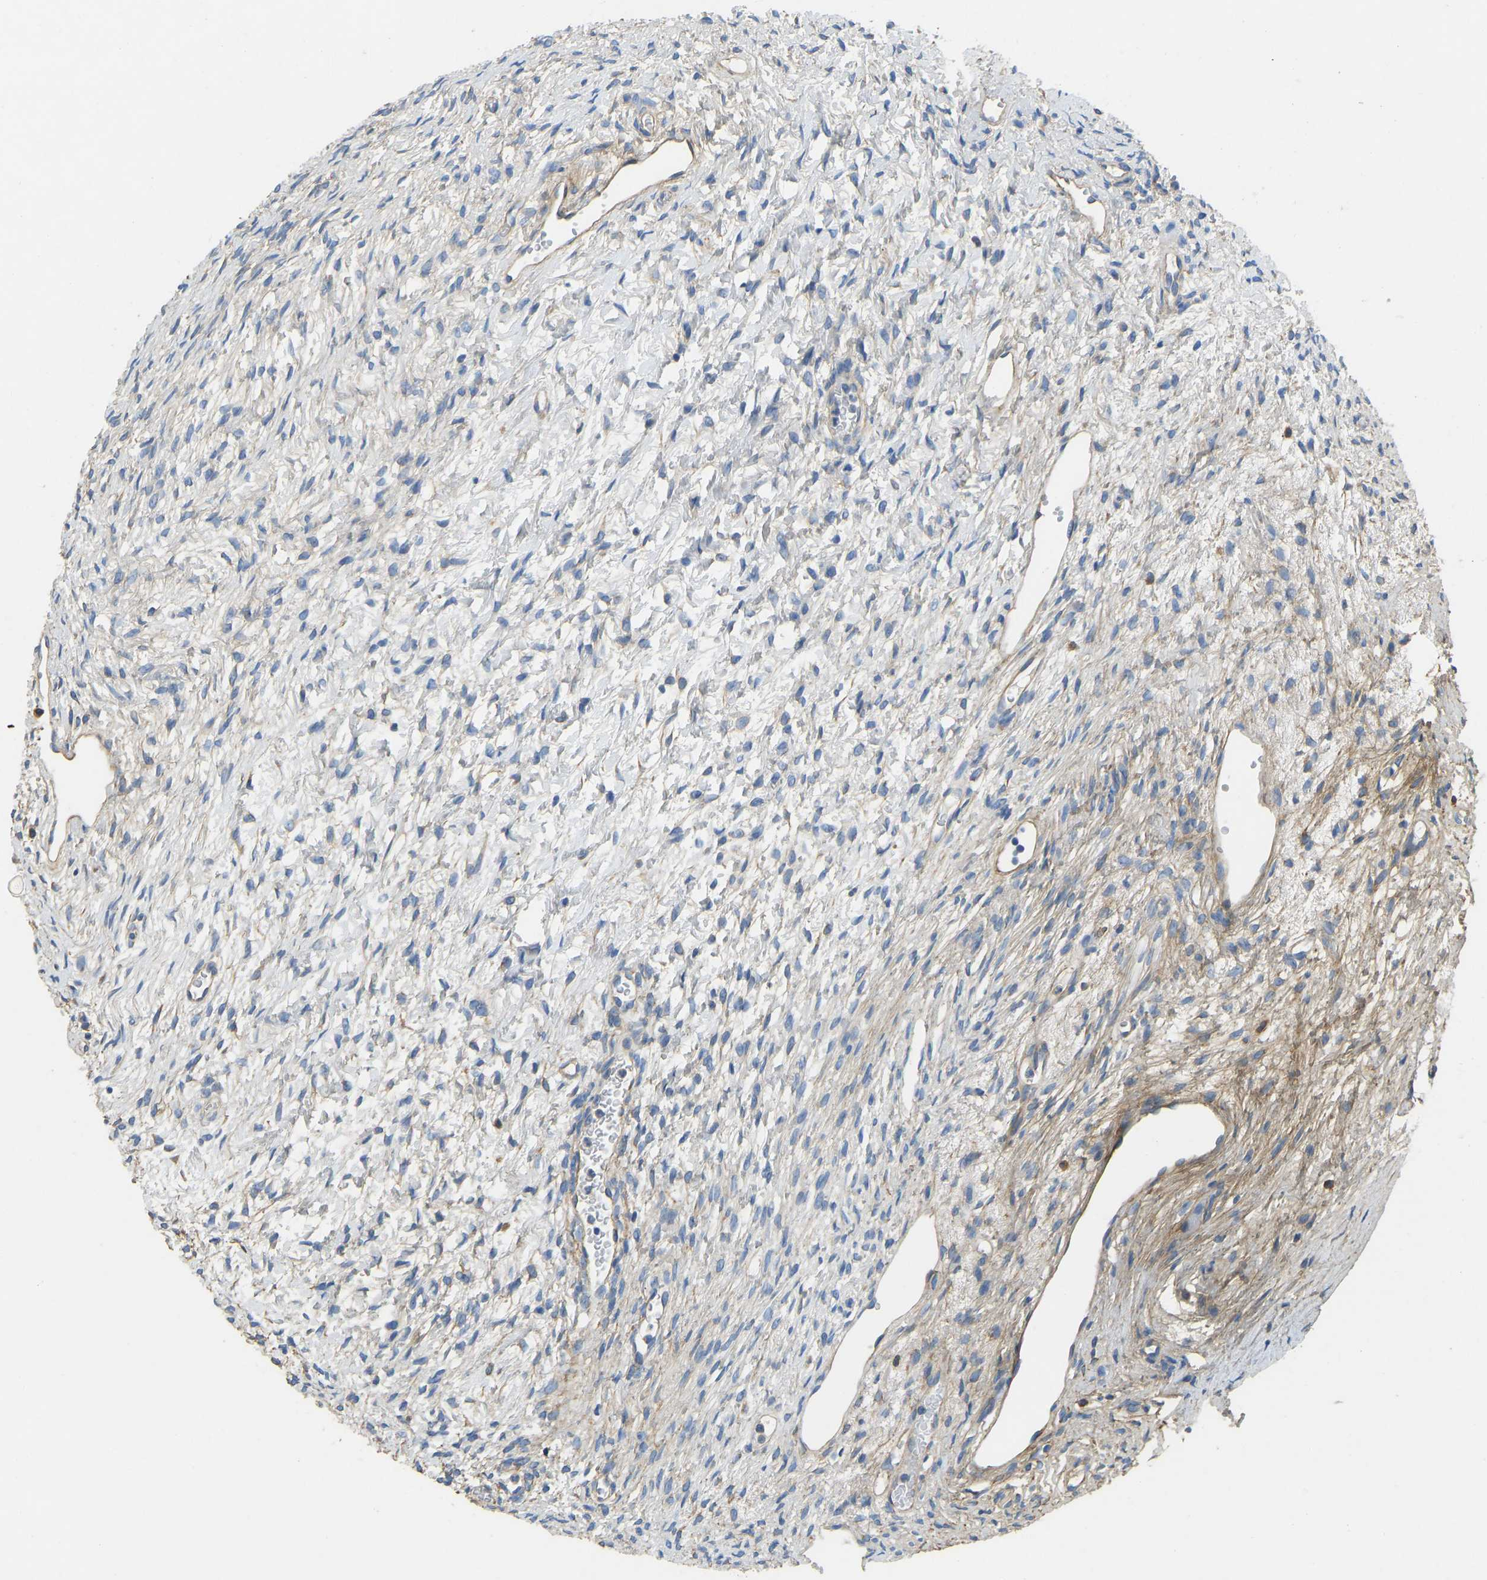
{"staining": {"intensity": "weak", "quantity": "<25%", "location": "cytoplasmic/membranous"}, "tissue": "ovary", "cell_type": "Follicle cells", "image_type": "normal", "snomed": [{"axis": "morphology", "description": "Normal tissue, NOS"}, {"axis": "topography", "description": "Ovary"}], "caption": "Protein analysis of unremarkable ovary exhibits no significant positivity in follicle cells. (DAB (3,3'-diaminobenzidine) immunohistochemistry, high magnification).", "gene": "TECTA", "patient": {"sex": "female", "age": 33}}